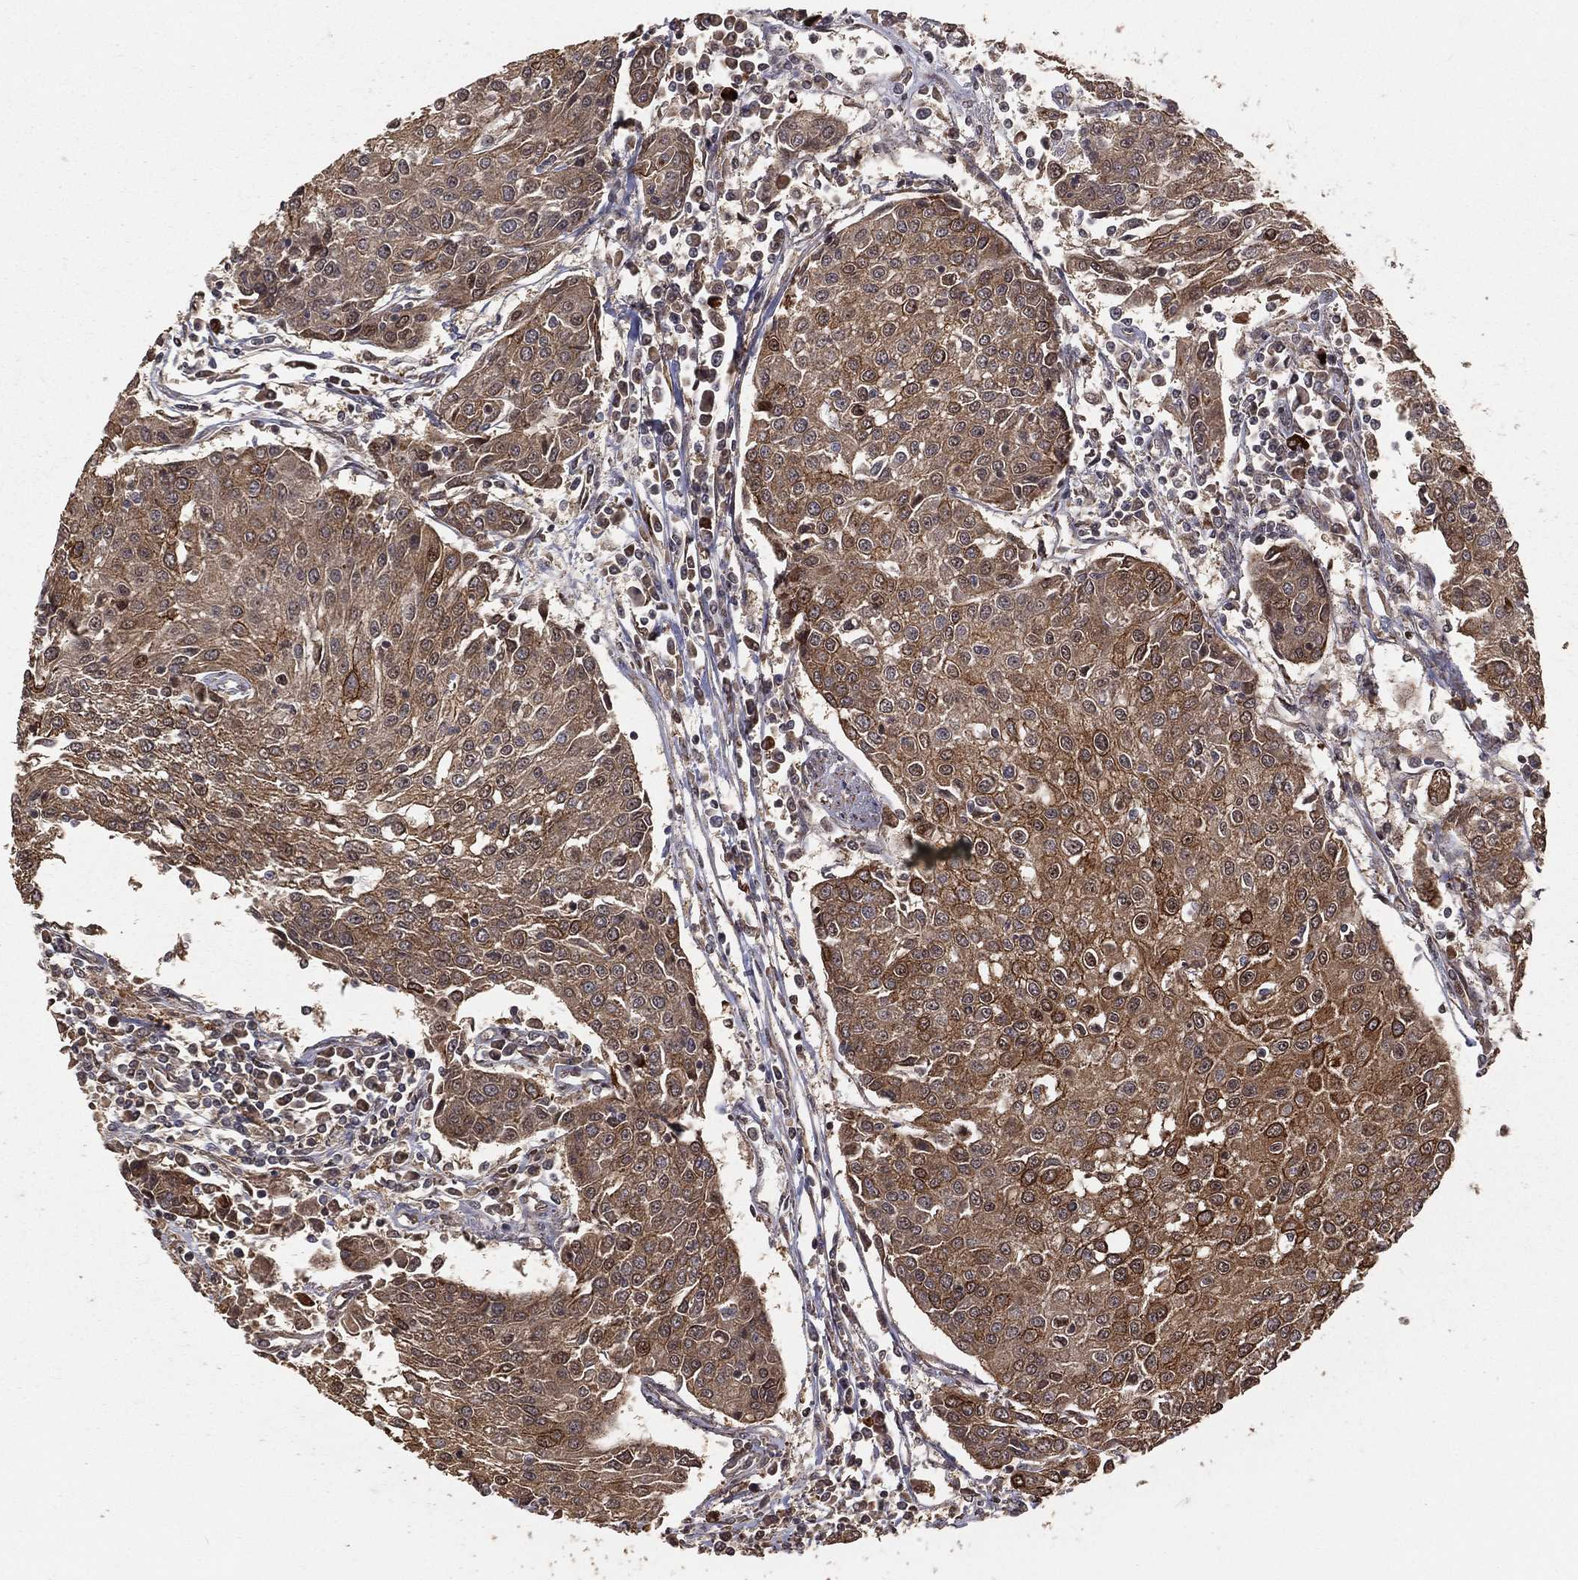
{"staining": {"intensity": "moderate", "quantity": "25%-75%", "location": "cytoplasmic/membranous"}, "tissue": "urothelial cancer", "cell_type": "Tumor cells", "image_type": "cancer", "snomed": [{"axis": "morphology", "description": "Urothelial carcinoma, High grade"}, {"axis": "topography", "description": "Urinary bladder"}], "caption": "The micrograph demonstrates staining of high-grade urothelial carcinoma, revealing moderate cytoplasmic/membranous protein positivity (brown color) within tumor cells.", "gene": "MAPK1", "patient": {"sex": "female", "age": 85}}